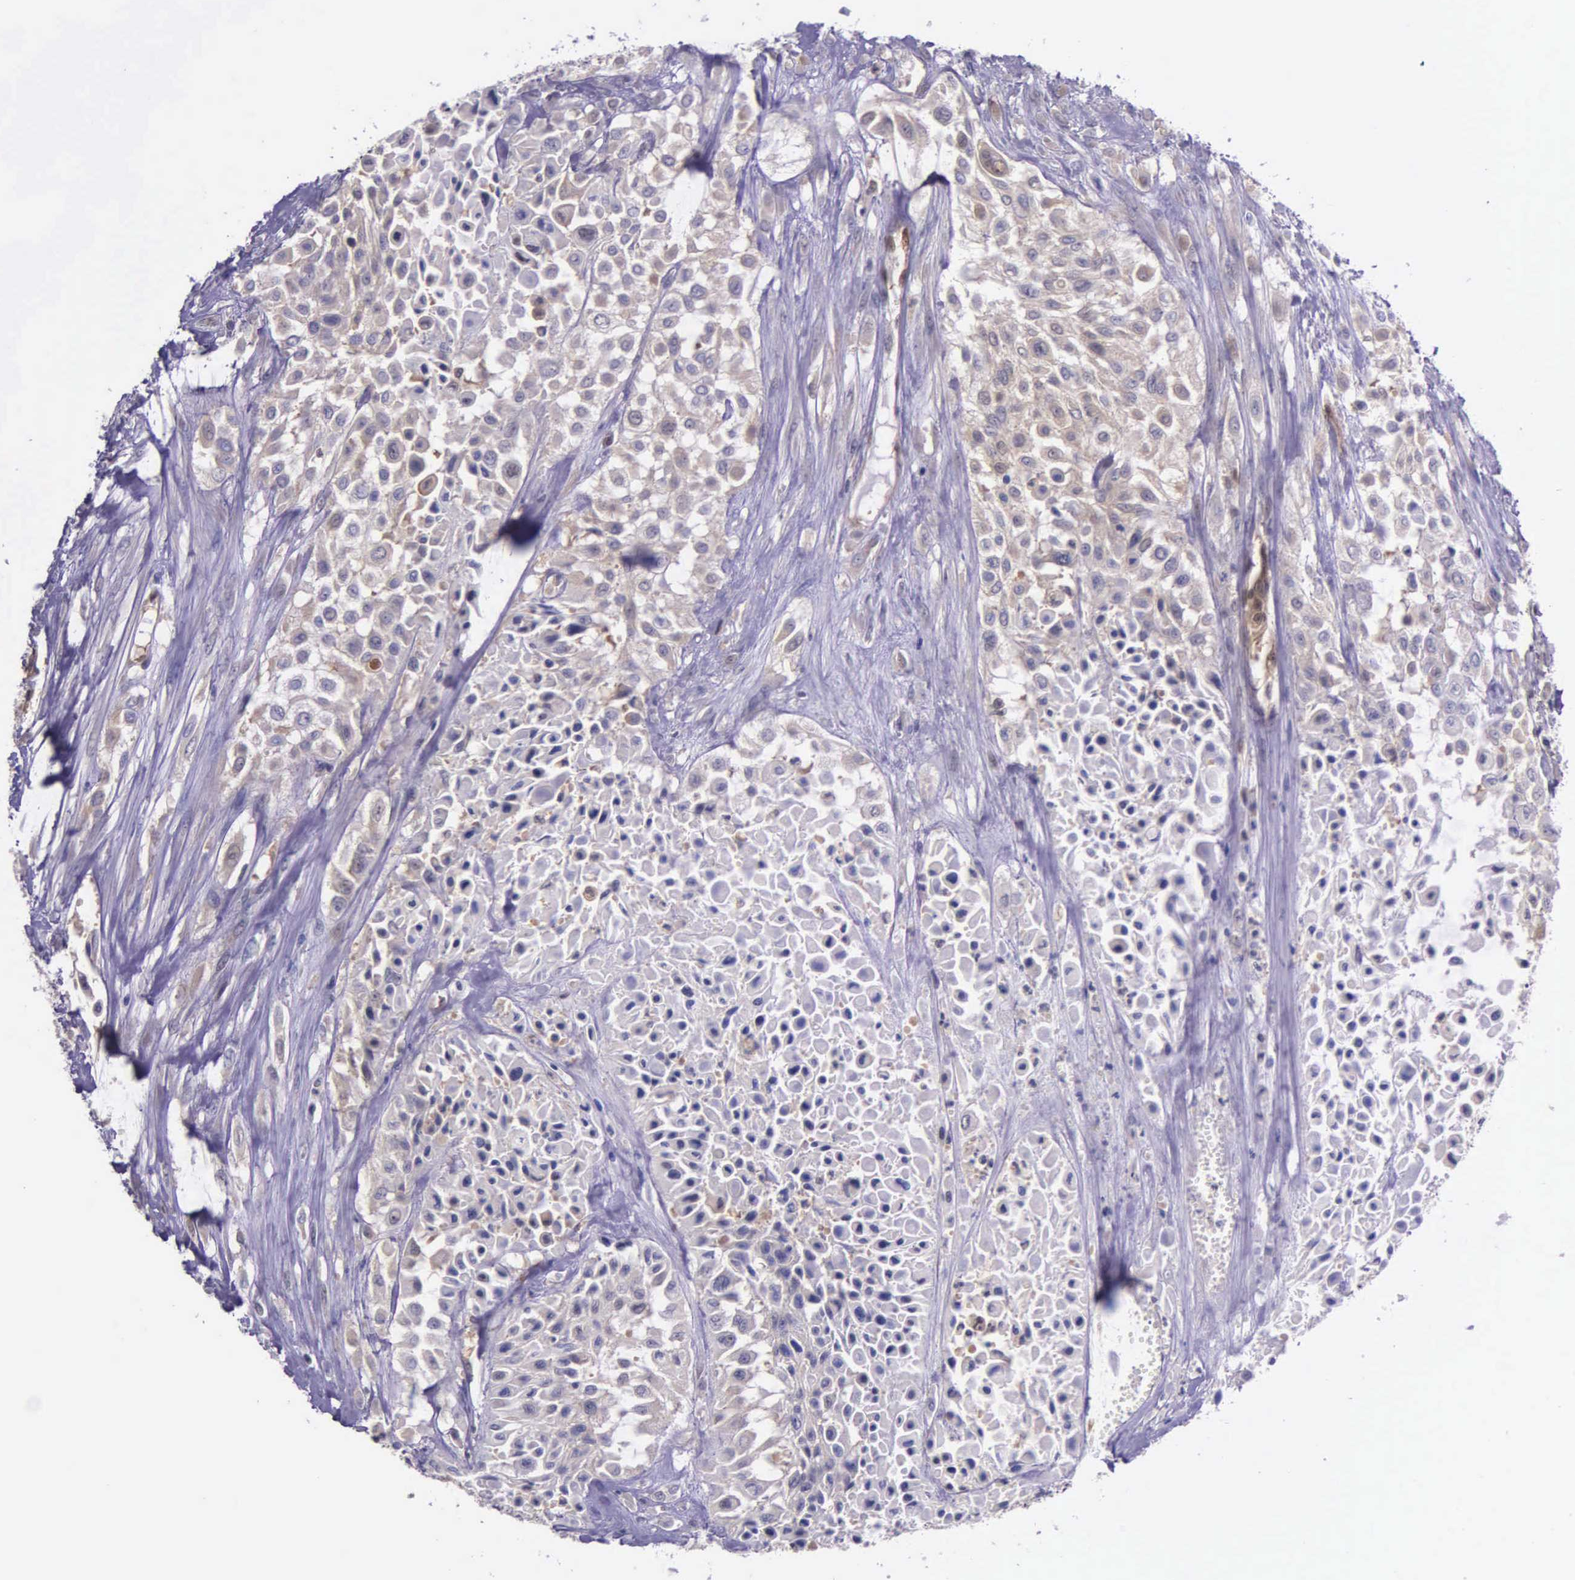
{"staining": {"intensity": "weak", "quantity": ">75%", "location": "cytoplasmic/membranous"}, "tissue": "urothelial cancer", "cell_type": "Tumor cells", "image_type": "cancer", "snomed": [{"axis": "morphology", "description": "Urothelial carcinoma, High grade"}, {"axis": "topography", "description": "Urinary bladder"}], "caption": "Brown immunohistochemical staining in urothelial carcinoma (high-grade) displays weak cytoplasmic/membranous staining in approximately >75% of tumor cells. Nuclei are stained in blue.", "gene": "GMPR2", "patient": {"sex": "male", "age": 57}}